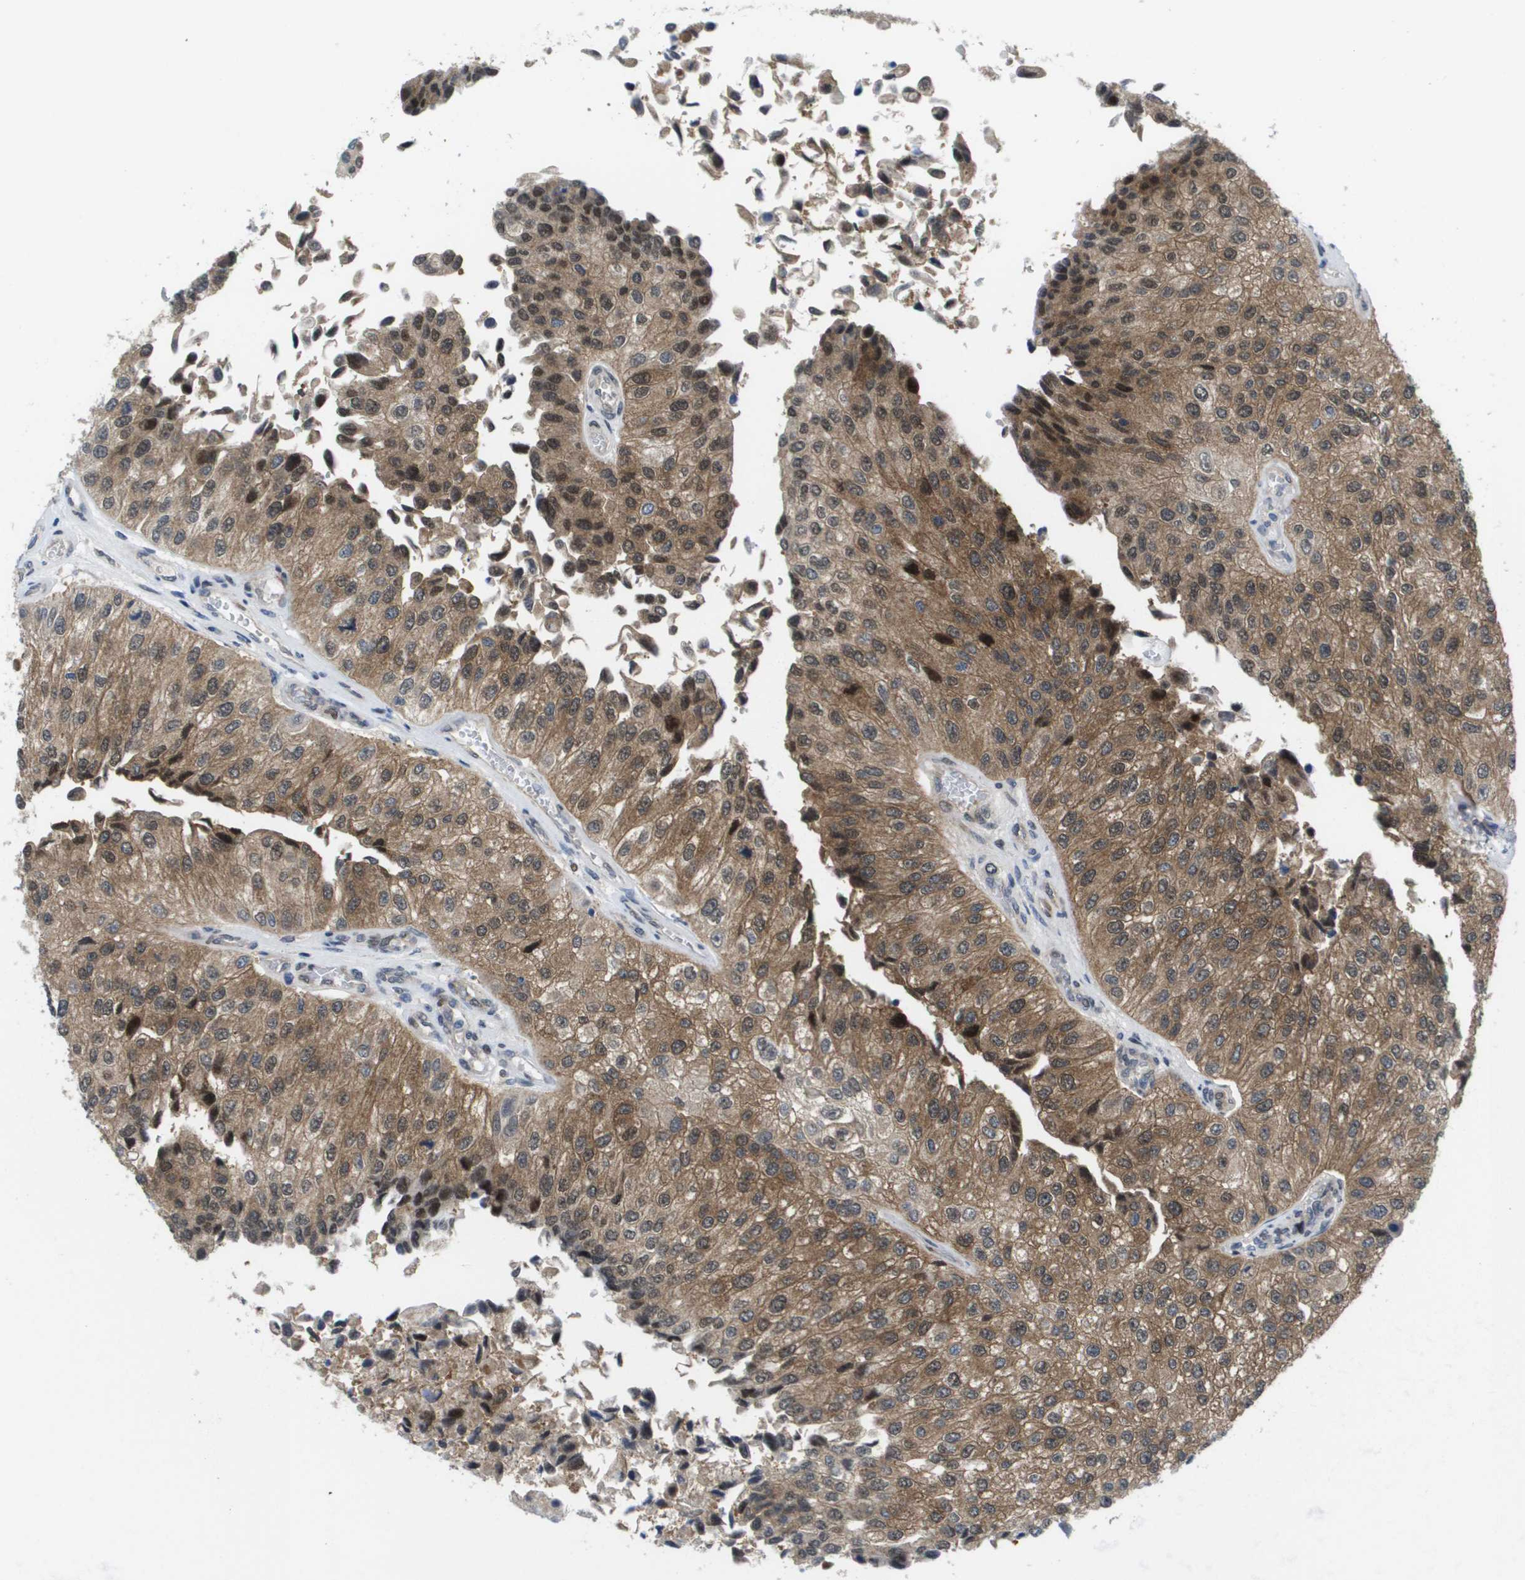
{"staining": {"intensity": "moderate", "quantity": ">75%", "location": "cytoplasmic/membranous"}, "tissue": "urothelial cancer", "cell_type": "Tumor cells", "image_type": "cancer", "snomed": [{"axis": "morphology", "description": "Urothelial carcinoma, High grade"}, {"axis": "topography", "description": "Kidney"}, {"axis": "topography", "description": "Urinary bladder"}], "caption": "Urothelial carcinoma (high-grade) stained for a protein (brown) displays moderate cytoplasmic/membranous positive positivity in about >75% of tumor cells.", "gene": "FKBP4", "patient": {"sex": "male", "age": 77}}